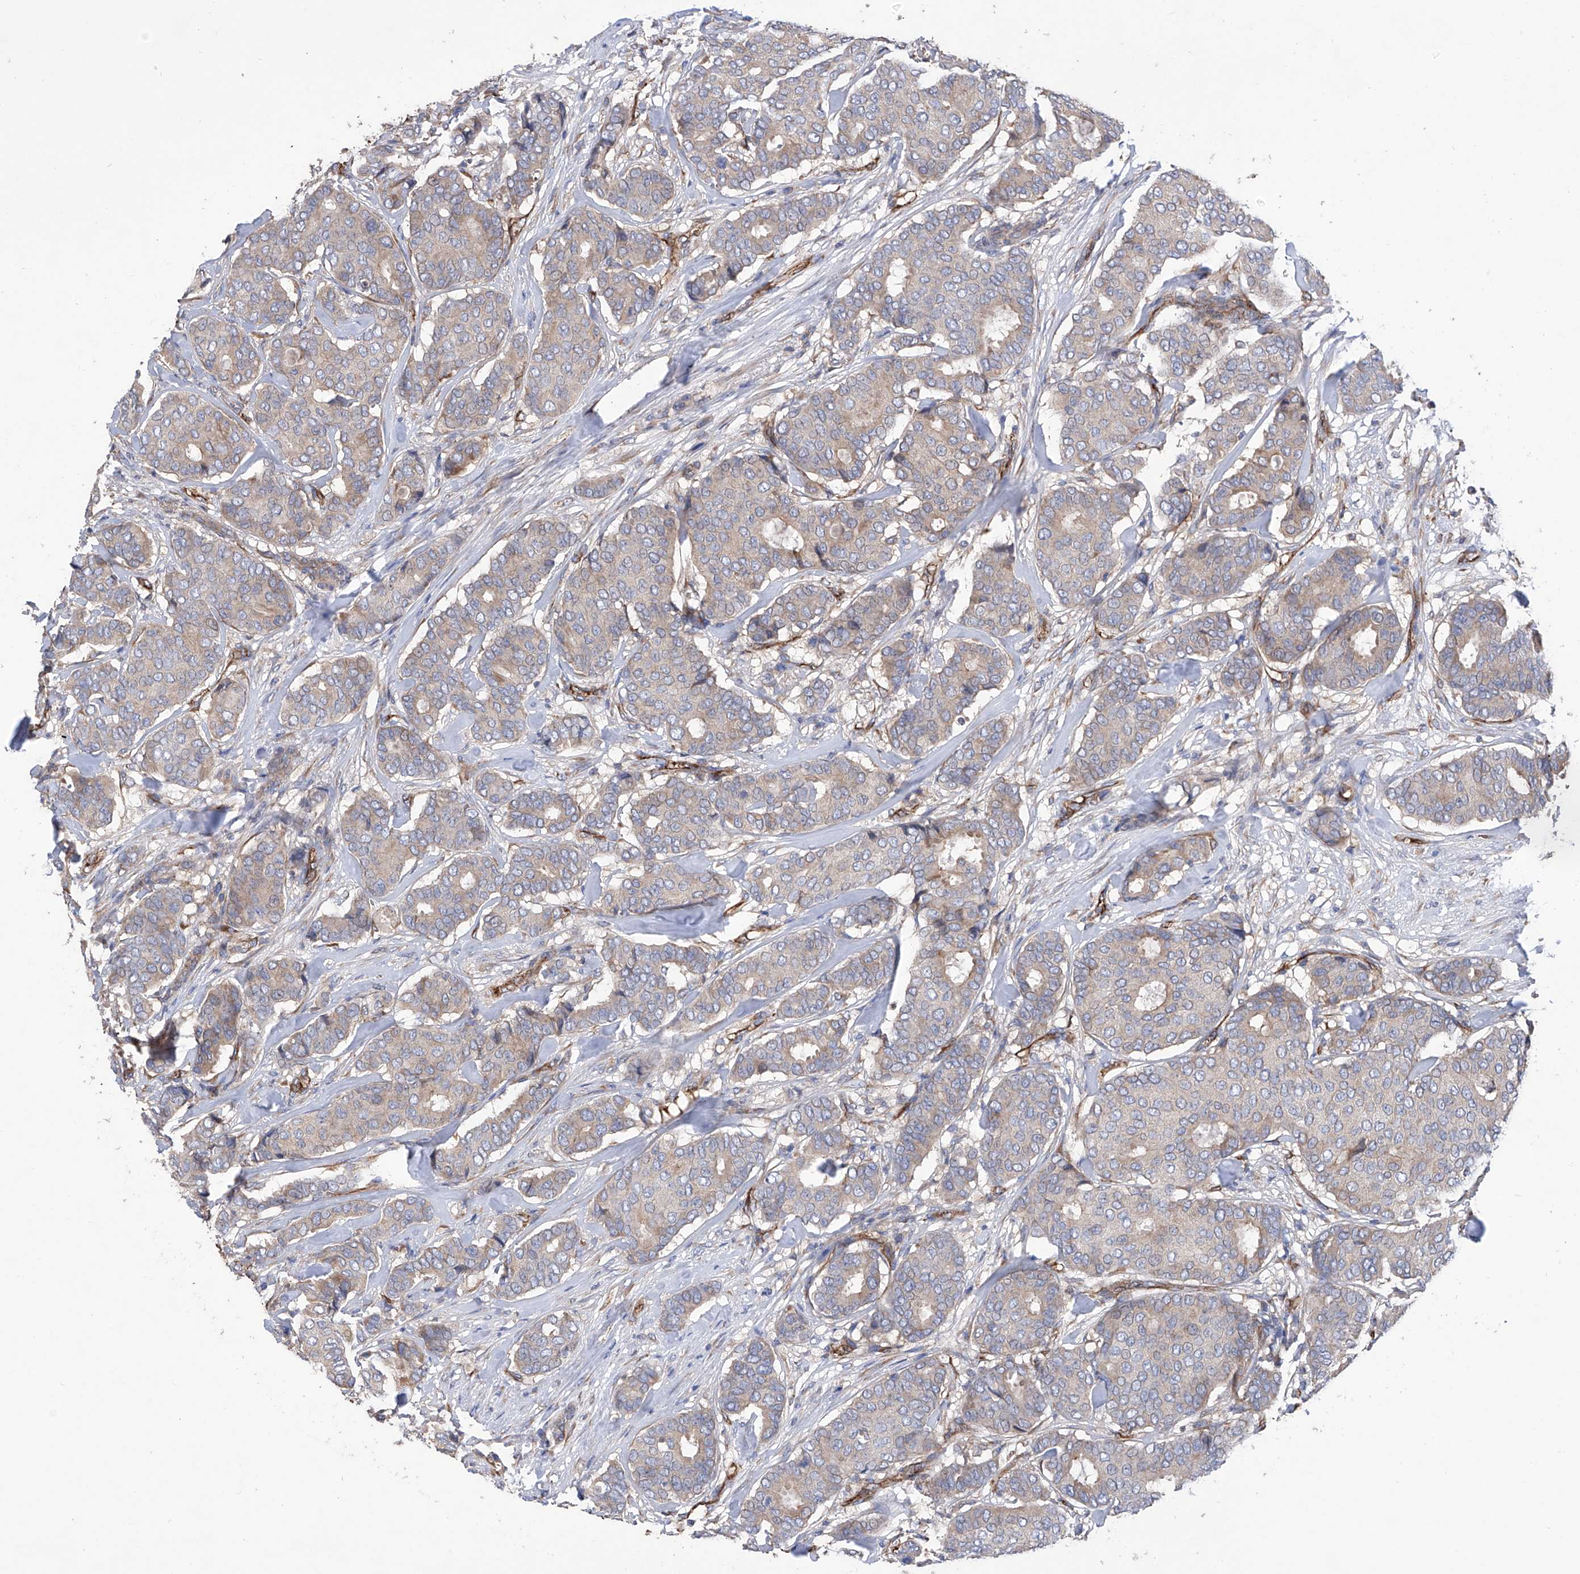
{"staining": {"intensity": "weak", "quantity": "25%-75%", "location": "cytoplasmic/membranous"}, "tissue": "breast cancer", "cell_type": "Tumor cells", "image_type": "cancer", "snomed": [{"axis": "morphology", "description": "Duct carcinoma"}, {"axis": "topography", "description": "Breast"}], "caption": "Immunohistochemistry (IHC) staining of infiltrating ductal carcinoma (breast), which displays low levels of weak cytoplasmic/membranous positivity in approximately 25%-75% of tumor cells indicating weak cytoplasmic/membranous protein positivity. The staining was performed using DAB (brown) for protein detection and nuclei were counterstained in hematoxylin (blue).", "gene": "INPP5B", "patient": {"sex": "female", "age": 75}}